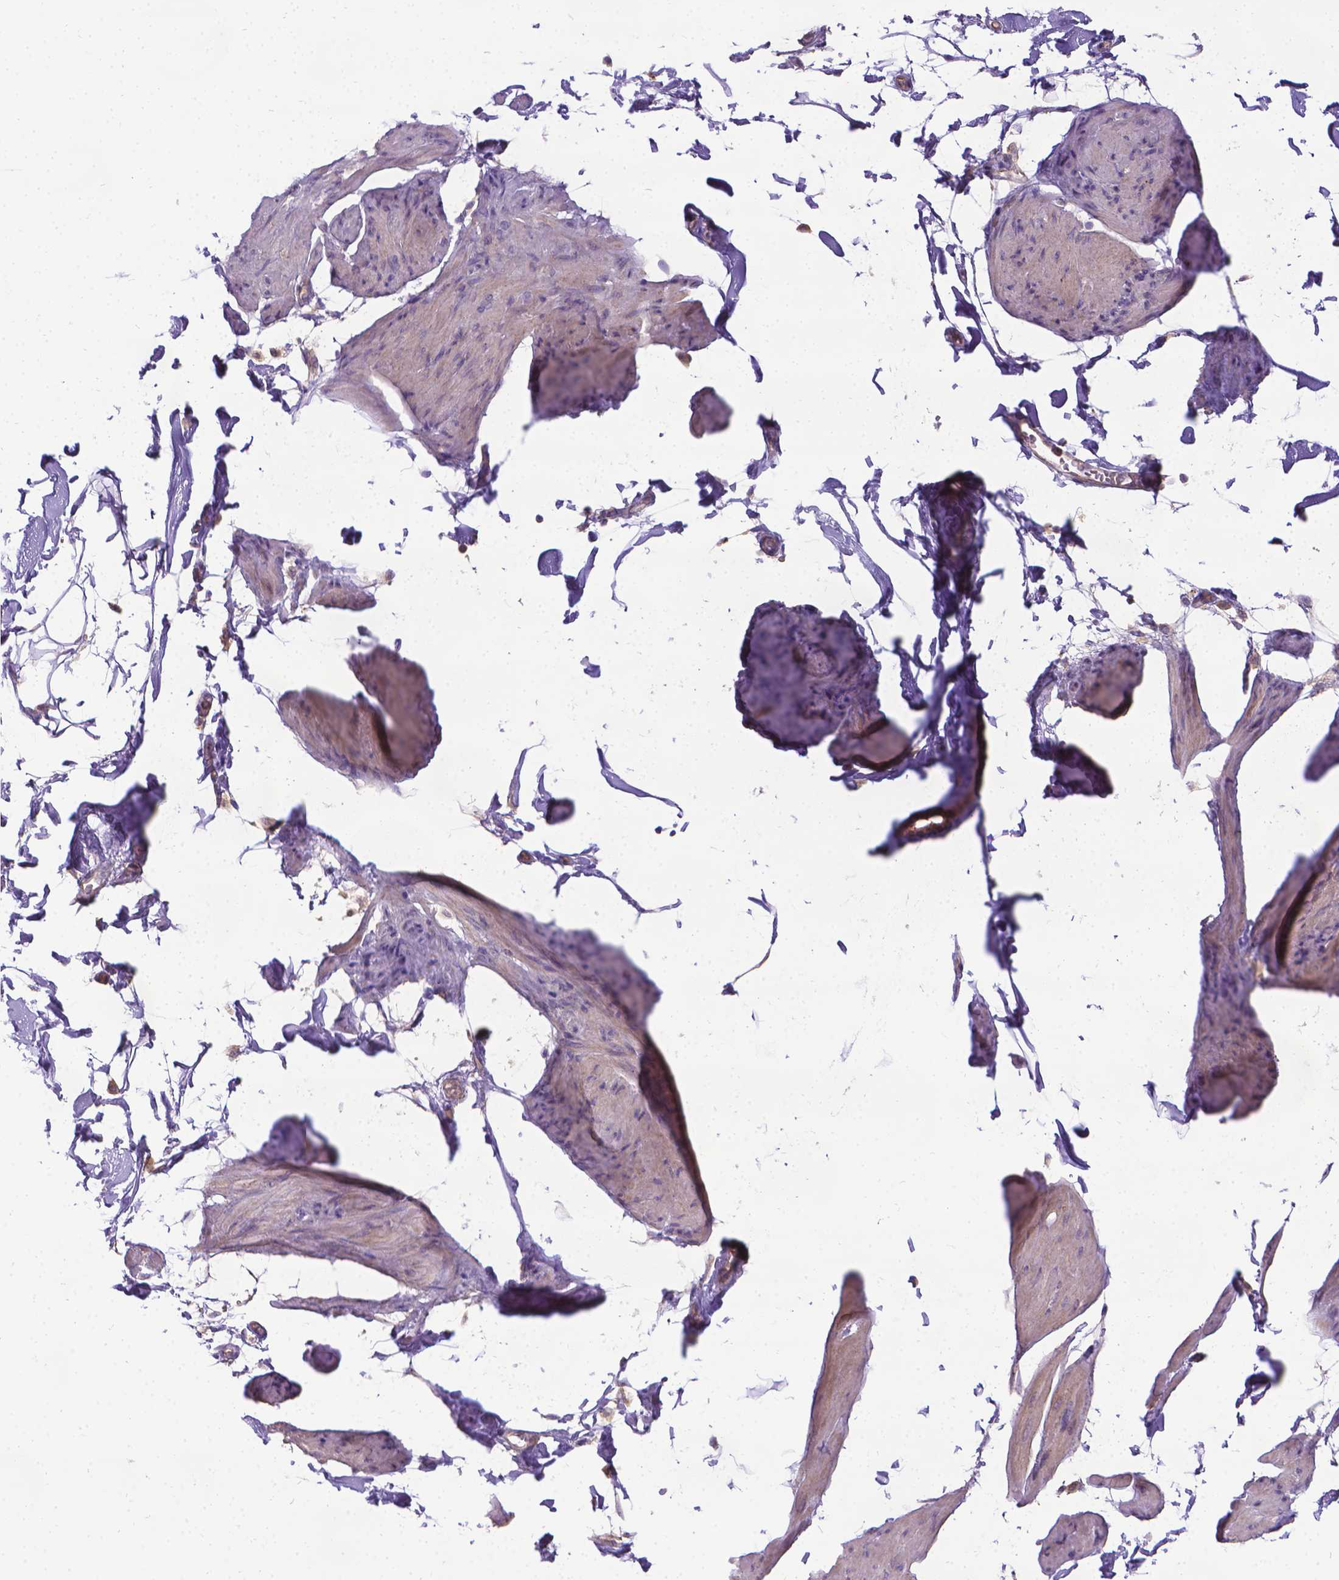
{"staining": {"intensity": "negative", "quantity": "none", "location": "none"}, "tissue": "smooth muscle", "cell_type": "Smooth muscle cells", "image_type": "normal", "snomed": [{"axis": "morphology", "description": "Normal tissue, NOS"}, {"axis": "topography", "description": "Adipose tissue"}, {"axis": "topography", "description": "Smooth muscle"}, {"axis": "topography", "description": "Peripheral nerve tissue"}], "caption": "Micrograph shows no significant protein staining in smooth muscle cells of benign smooth muscle. Brightfield microscopy of immunohistochemistry stained with DAB (3,3'-diaminobenzidine) (brown) and hematoxylin (blue), captured at high magnification.", "gene": "CFAP299", "patient": {"sex": "male", "age": 83}}